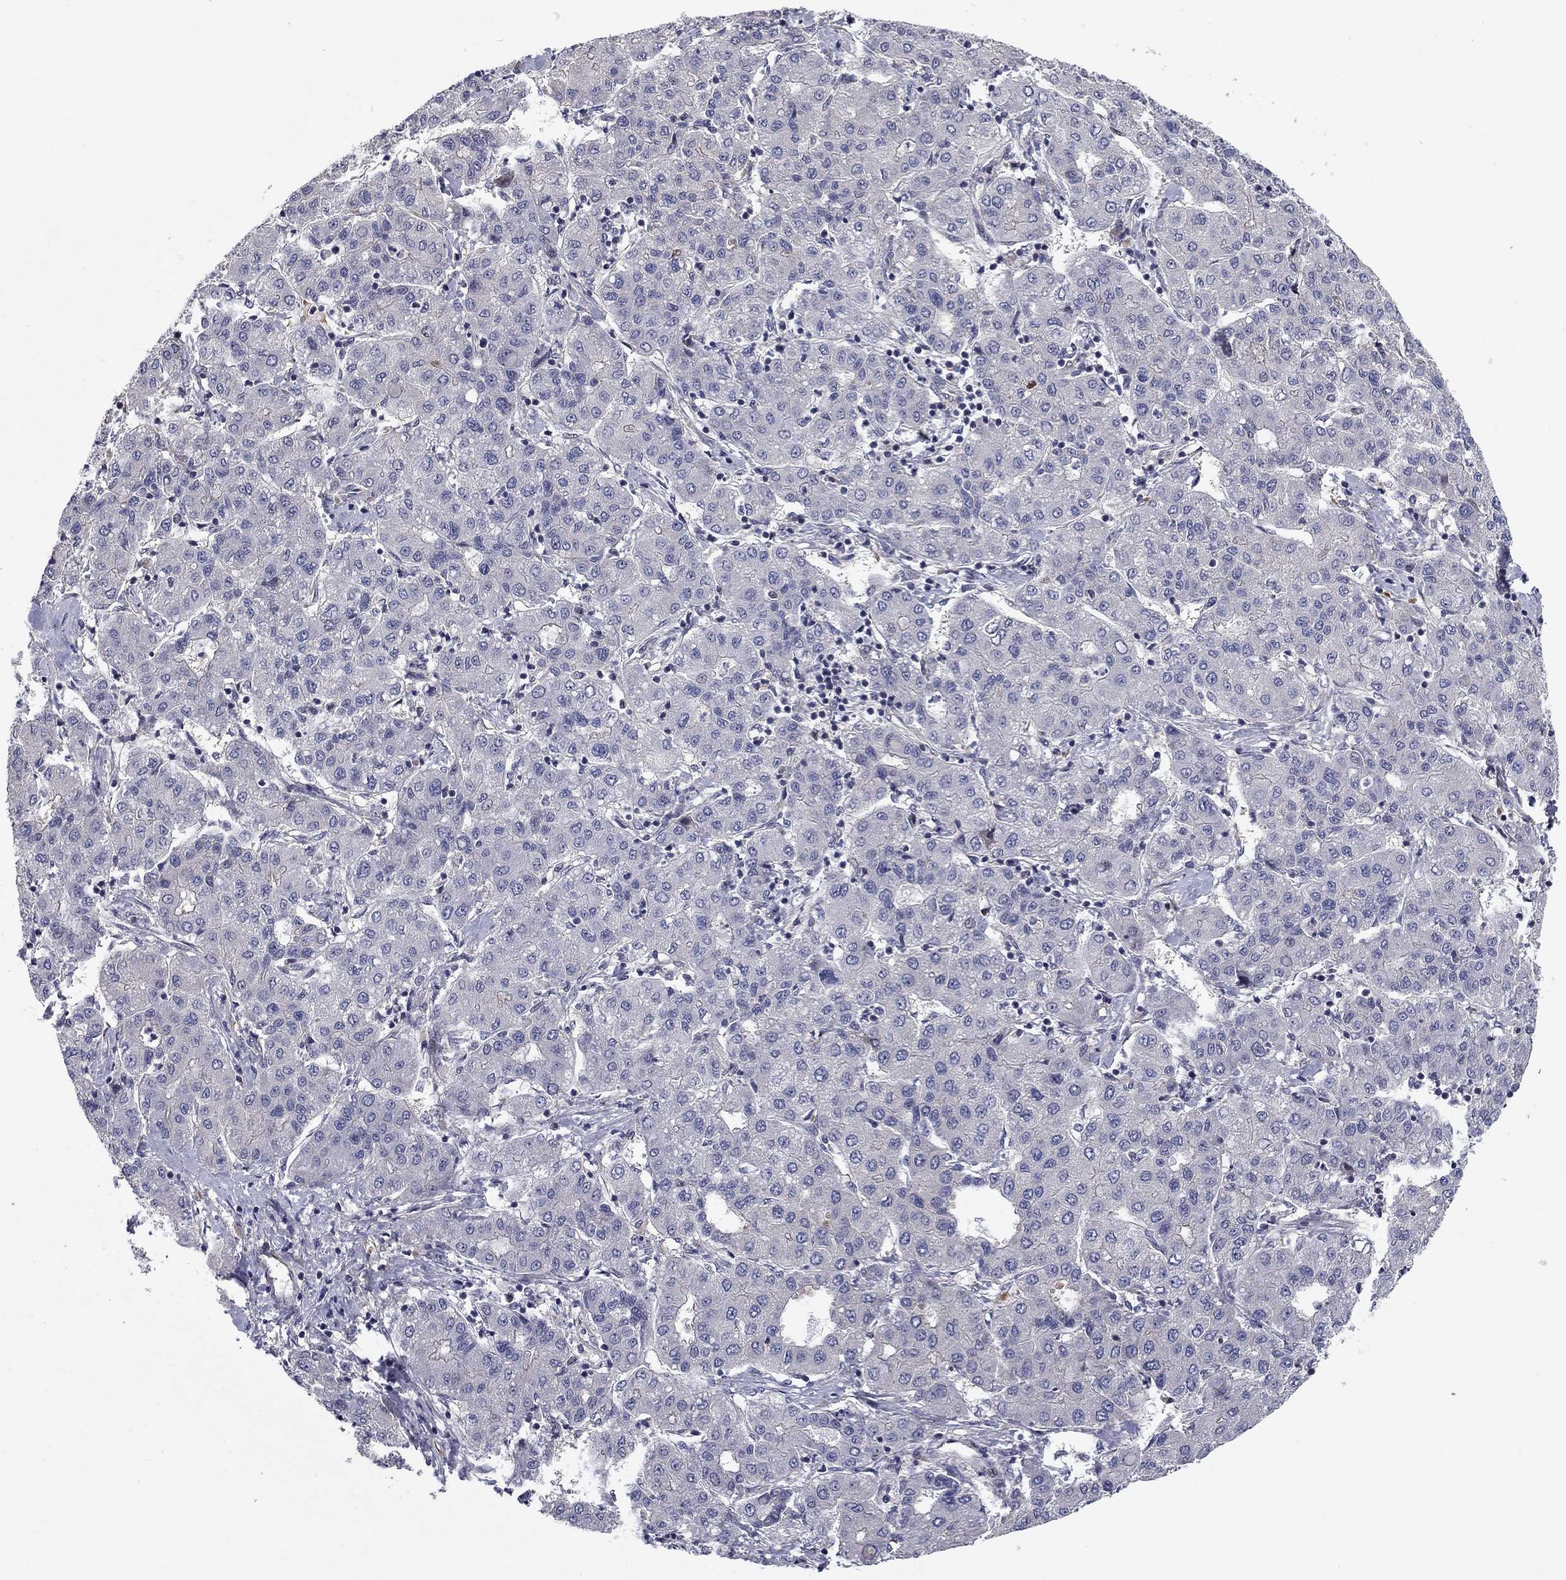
{"staining": {"intensity": "negative", "quantity": "none", "location": "none"}, "tissue": "liver cancer", "cell_type": "Tumor cells", "image_type": "cancer", "snomed": [{"axis": "morphology", "description": "Carcinoma, Hepatocellular, NOS"}, {"axis": "topography", "description": "Liver"}], "caption": "IHC photomicrograph of human liver cancer (hepatocellular carcinoma) stained for a protein (brown), which reveals no expression in tumor cells. (Stains: DAB (3,3'-diaminobenzidine) immunohistochemistry (IHC) with hematoxylin counter stain, Microscopy: brightfield microscopy at high magnification).", "gene": "BCL11A", "patient": {"sex": "male", "age": 65}}